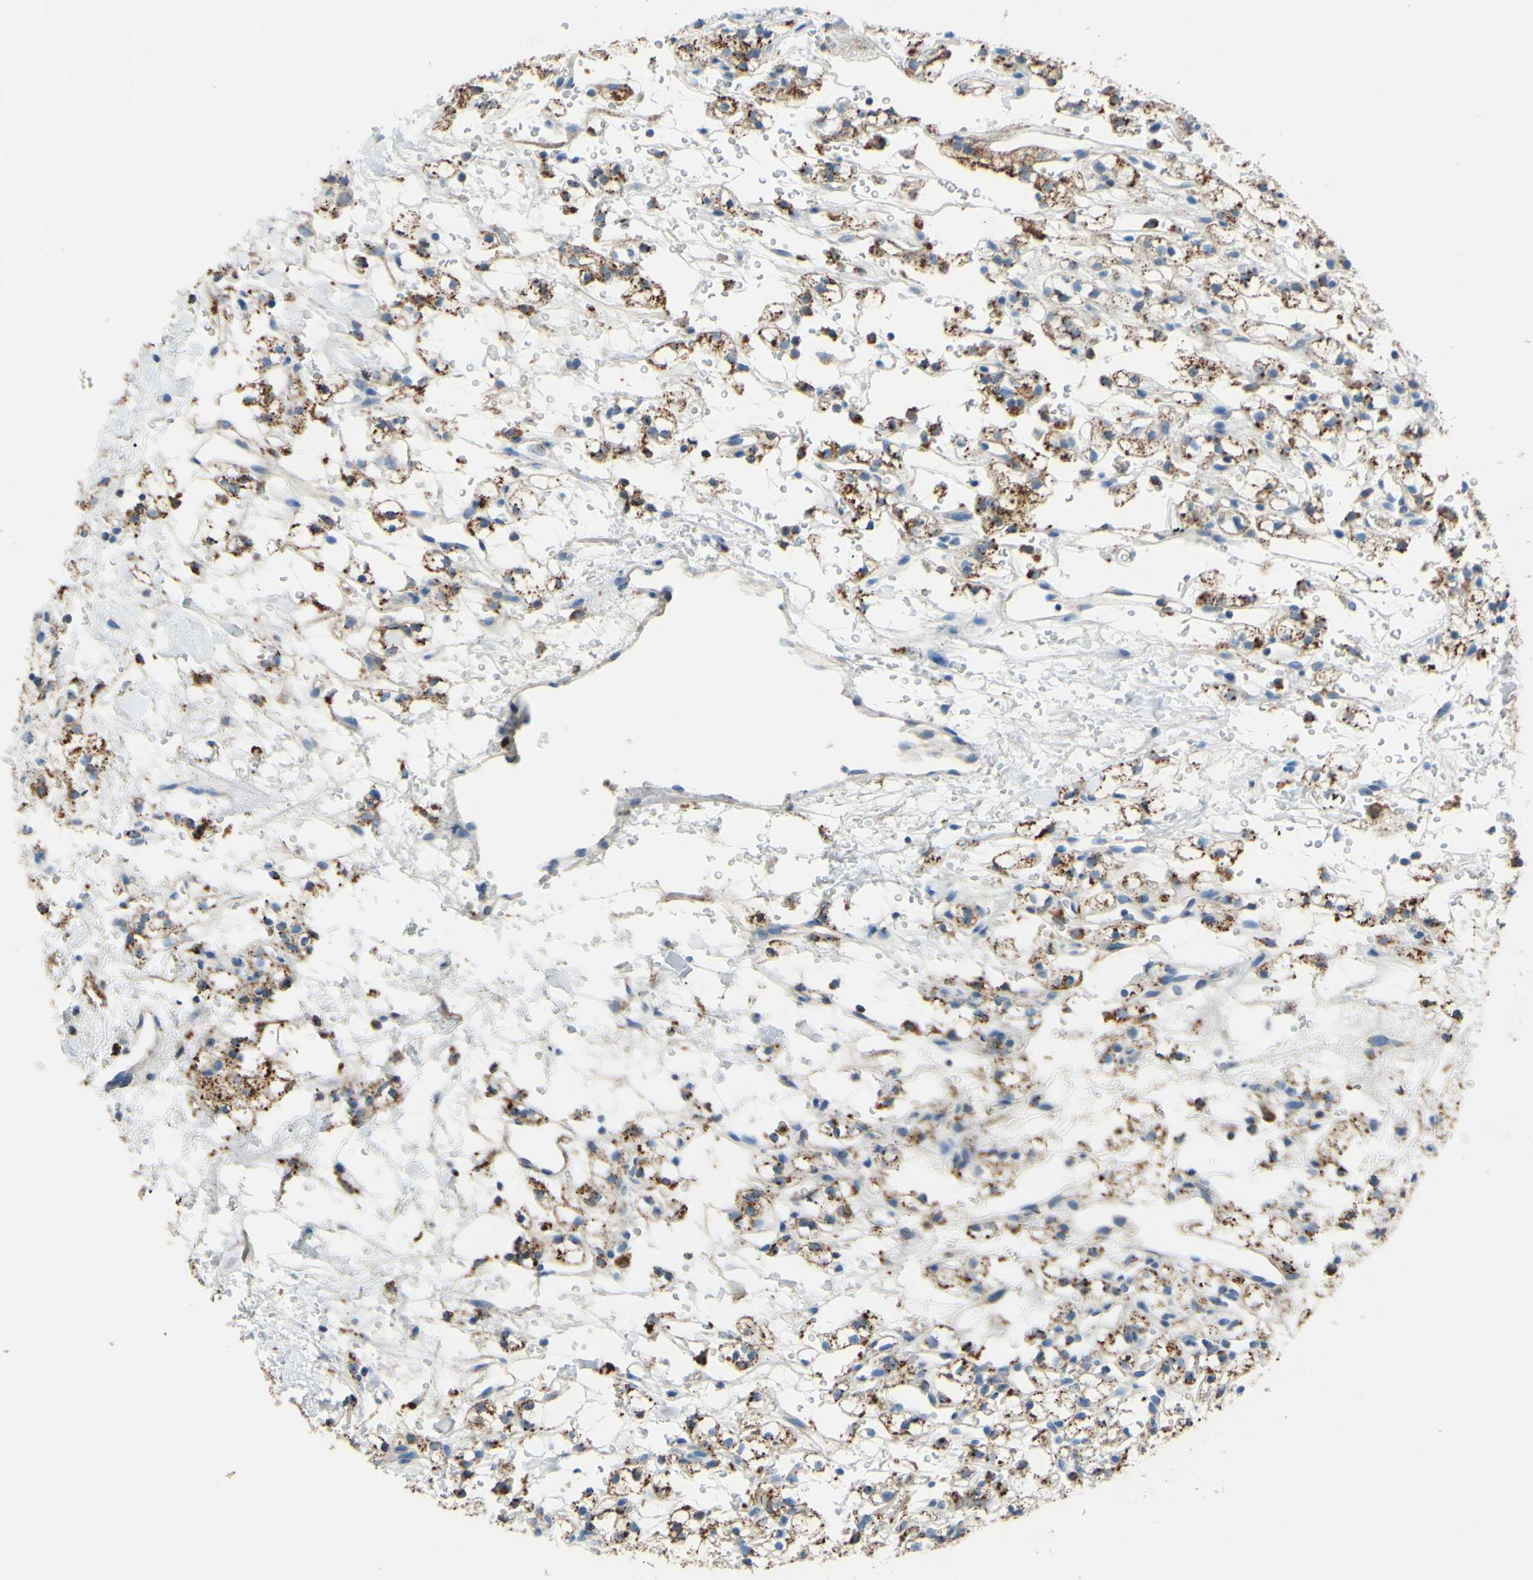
{"staining": {"intensity": "moderate", "quantity": ">75%", "location": "cytoplasmic/membranous"}, "tissue": "renal cancer", "cell_type": "Tumor cells", "image_type": "cancer", "snomed": [{"axis": "morphology", "description": "Adenocarcinoma, NOS"}, {"axis": "topography", "description": "Kidney"}], "caption": "Renal adenocarcinoma was stained to show a protein in brown. There is medium levels of moderate cytoplasmic/membranous expression in approximately >75% of tumor cells. (brown staining indicates protein expression, while blue staining denotes nuclei).", "gene": "CTSD", "patient": {"sex": "male", "age": 61}}